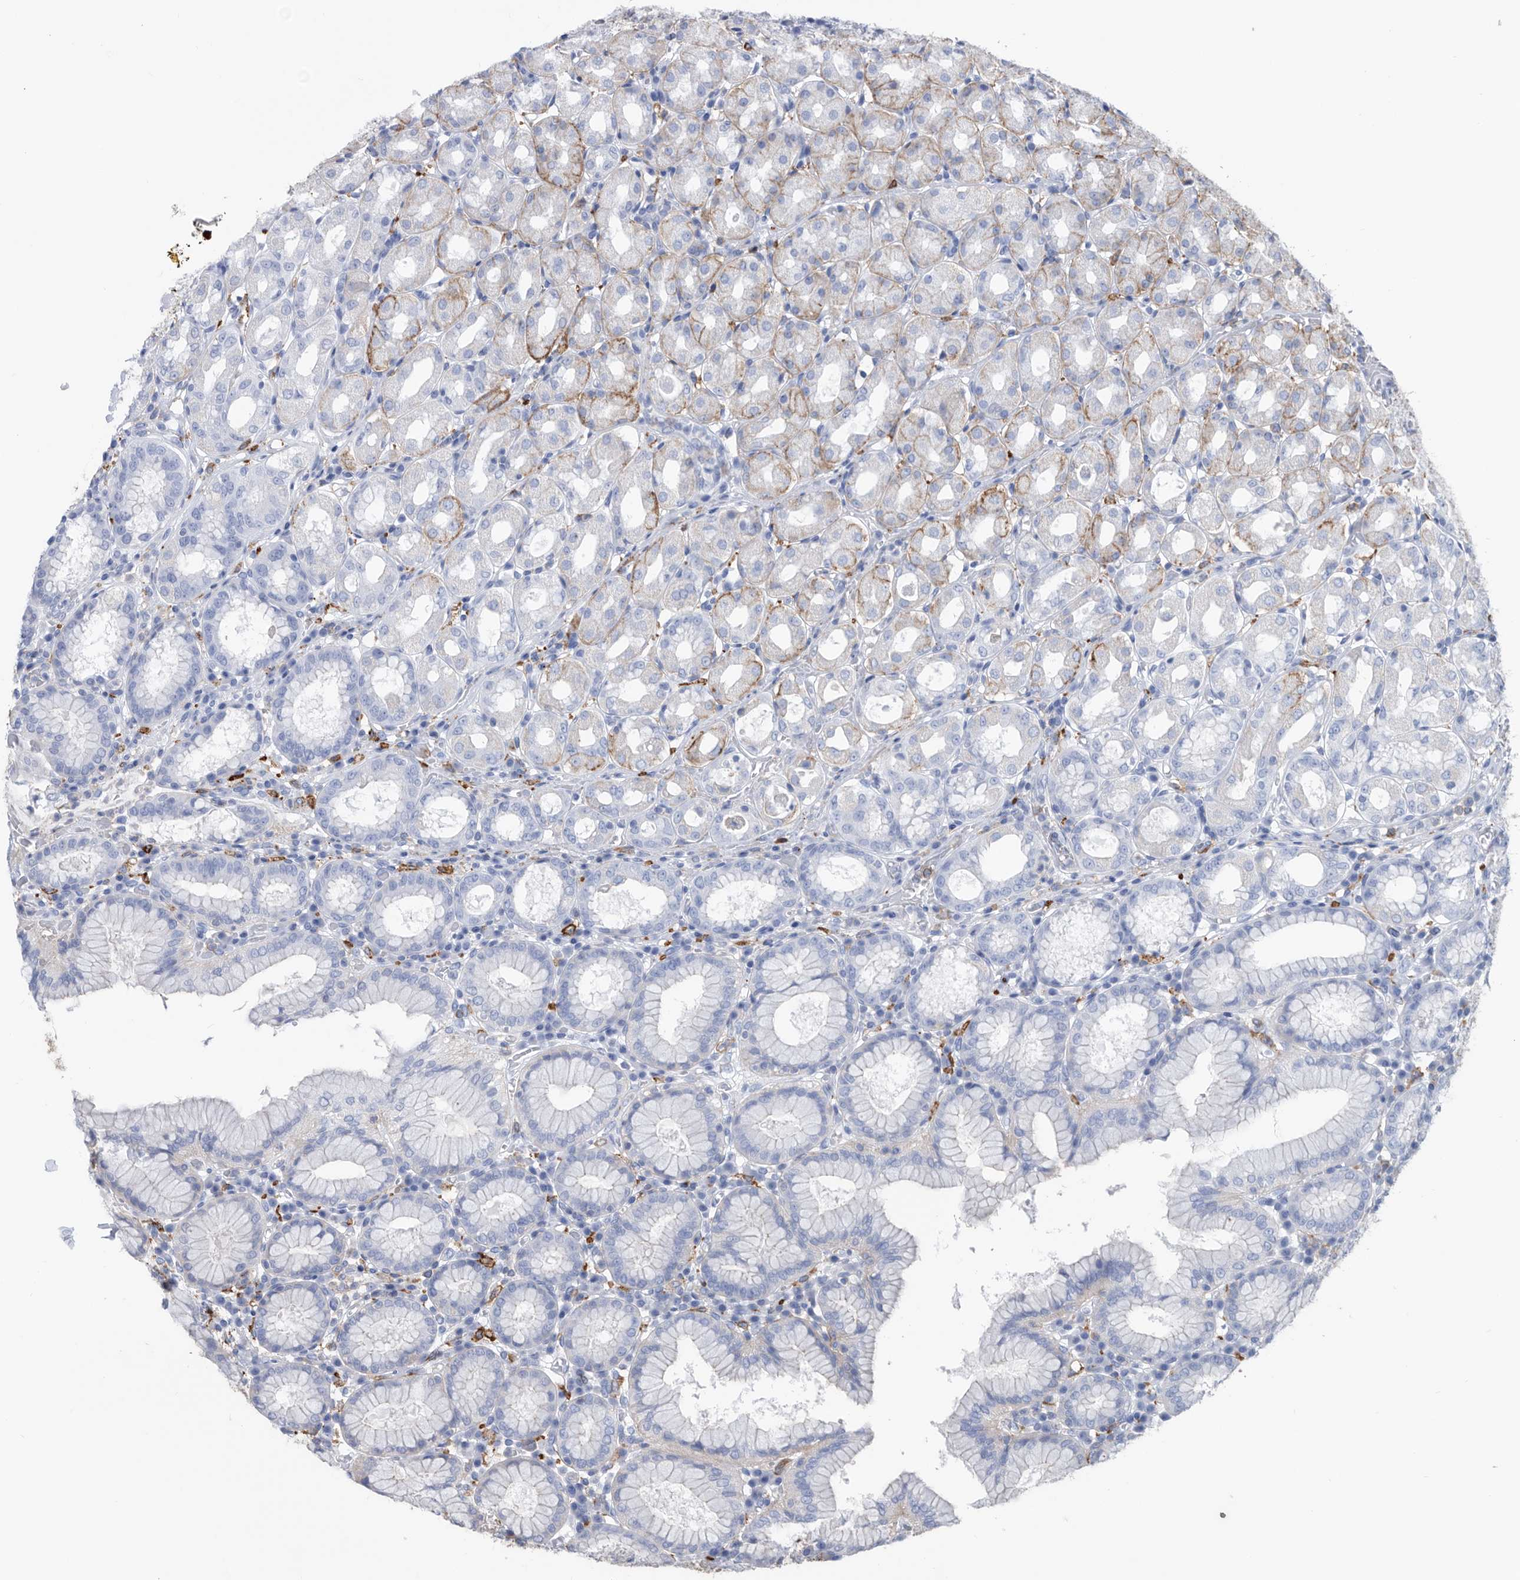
{"staining": {"intensity": "moderate", "quantity": "<25%", "location": "cytoplasmic/membranous"}, "tissue": "stomach", "cell_type": "Glandular cells", "image_type": "normal", "snomed": [{"axis": "morphology", "description": "Normal tissue, NOS"}, {"axis": "topography", "description": "Stomach"}, {"axis": "topography", "description": "Stomach, lower"}], "caption": "Stomach stained for a protein demonstrates moderate cytoplasmic/membranous positivity in glandular cells. Nuclei are stained in blue.", "gene": "MS4A4A", "patient": {"sex": "female", "age": 56}}